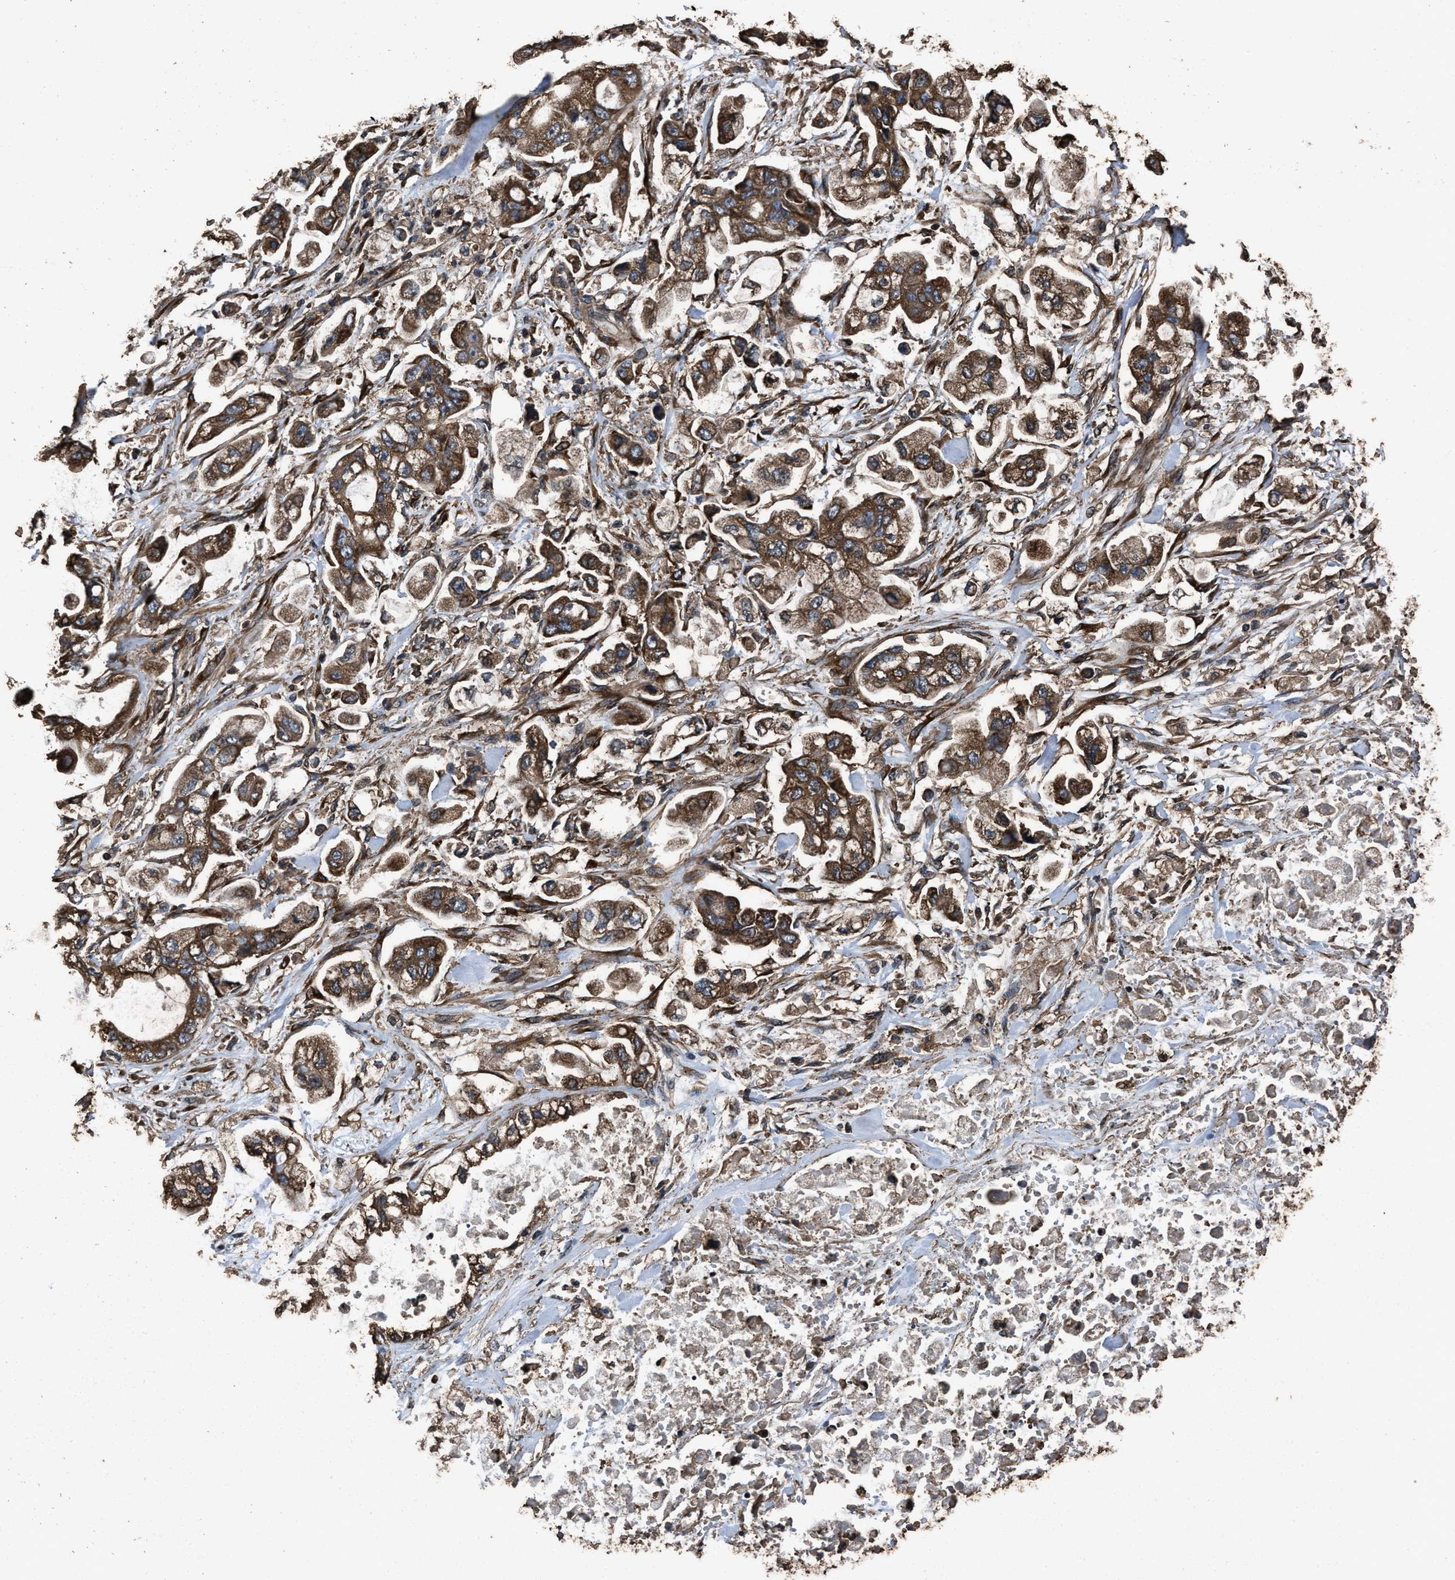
{"staining": {"intensity": "strong", "quantity": ">75%", "location": "cytoplasmic/membranous"}, "tissue": "stomach cancer", "cell_type": "Tumor cells", "image_type": "cancer", "snomed": [{"axis": "morphology", "description": "Normal tissue, NOS"}, {"axis": "morphology", "description": "Adenocarcinoma, NOS"}, {"axis": "topography", "description": "Stomach"}], "caption": "A photomicrograph of stomach adenocarcinoma stained for a protein reveals strong cytoplasmic/membranous brown staining in tumor cells. (DAB IHC with brightfield microscopy, high magnification).", "gene": "ZMYND19", "patient": {"sex": "male", "age": 62}}